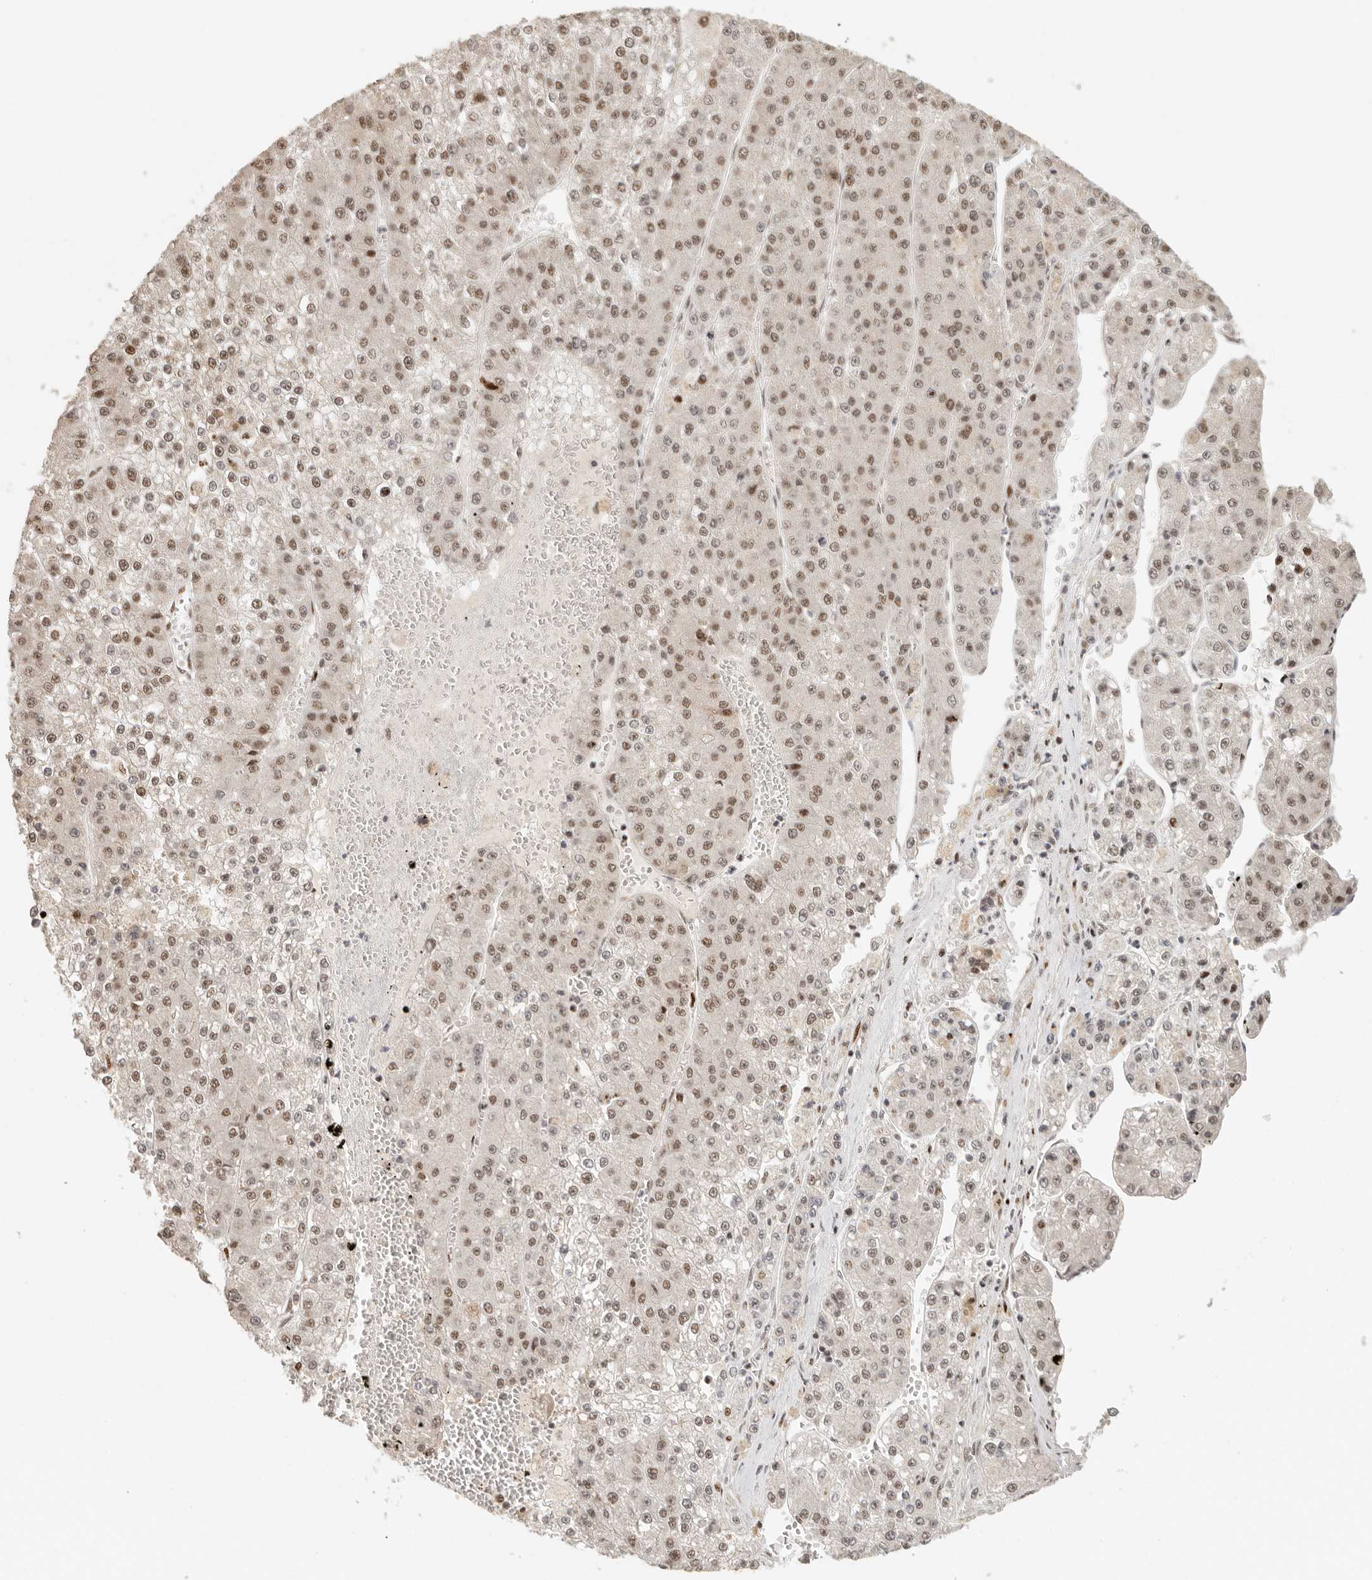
{"staining": {"intensity": "moderate", "quantity": ">75%", "location": "nuclear"}, "tissue": "liver cancer", "cell_type": "Tumor cells", "image_type": "cancer", "snomed": [{"axis": "morphology", "description": "Carcinoma, Hepatocellular, NOS"}, {"axis": "topography", "description": "Liver"}], "caption": "DAB immunohistochemical staining of liver hepatocellular carcinoma demonstrates moderate nuclear protein positivity in about >75% of tumor cells.", "gene": "GPBP1L1", "patient": {"sex": "female", "age": 73}}